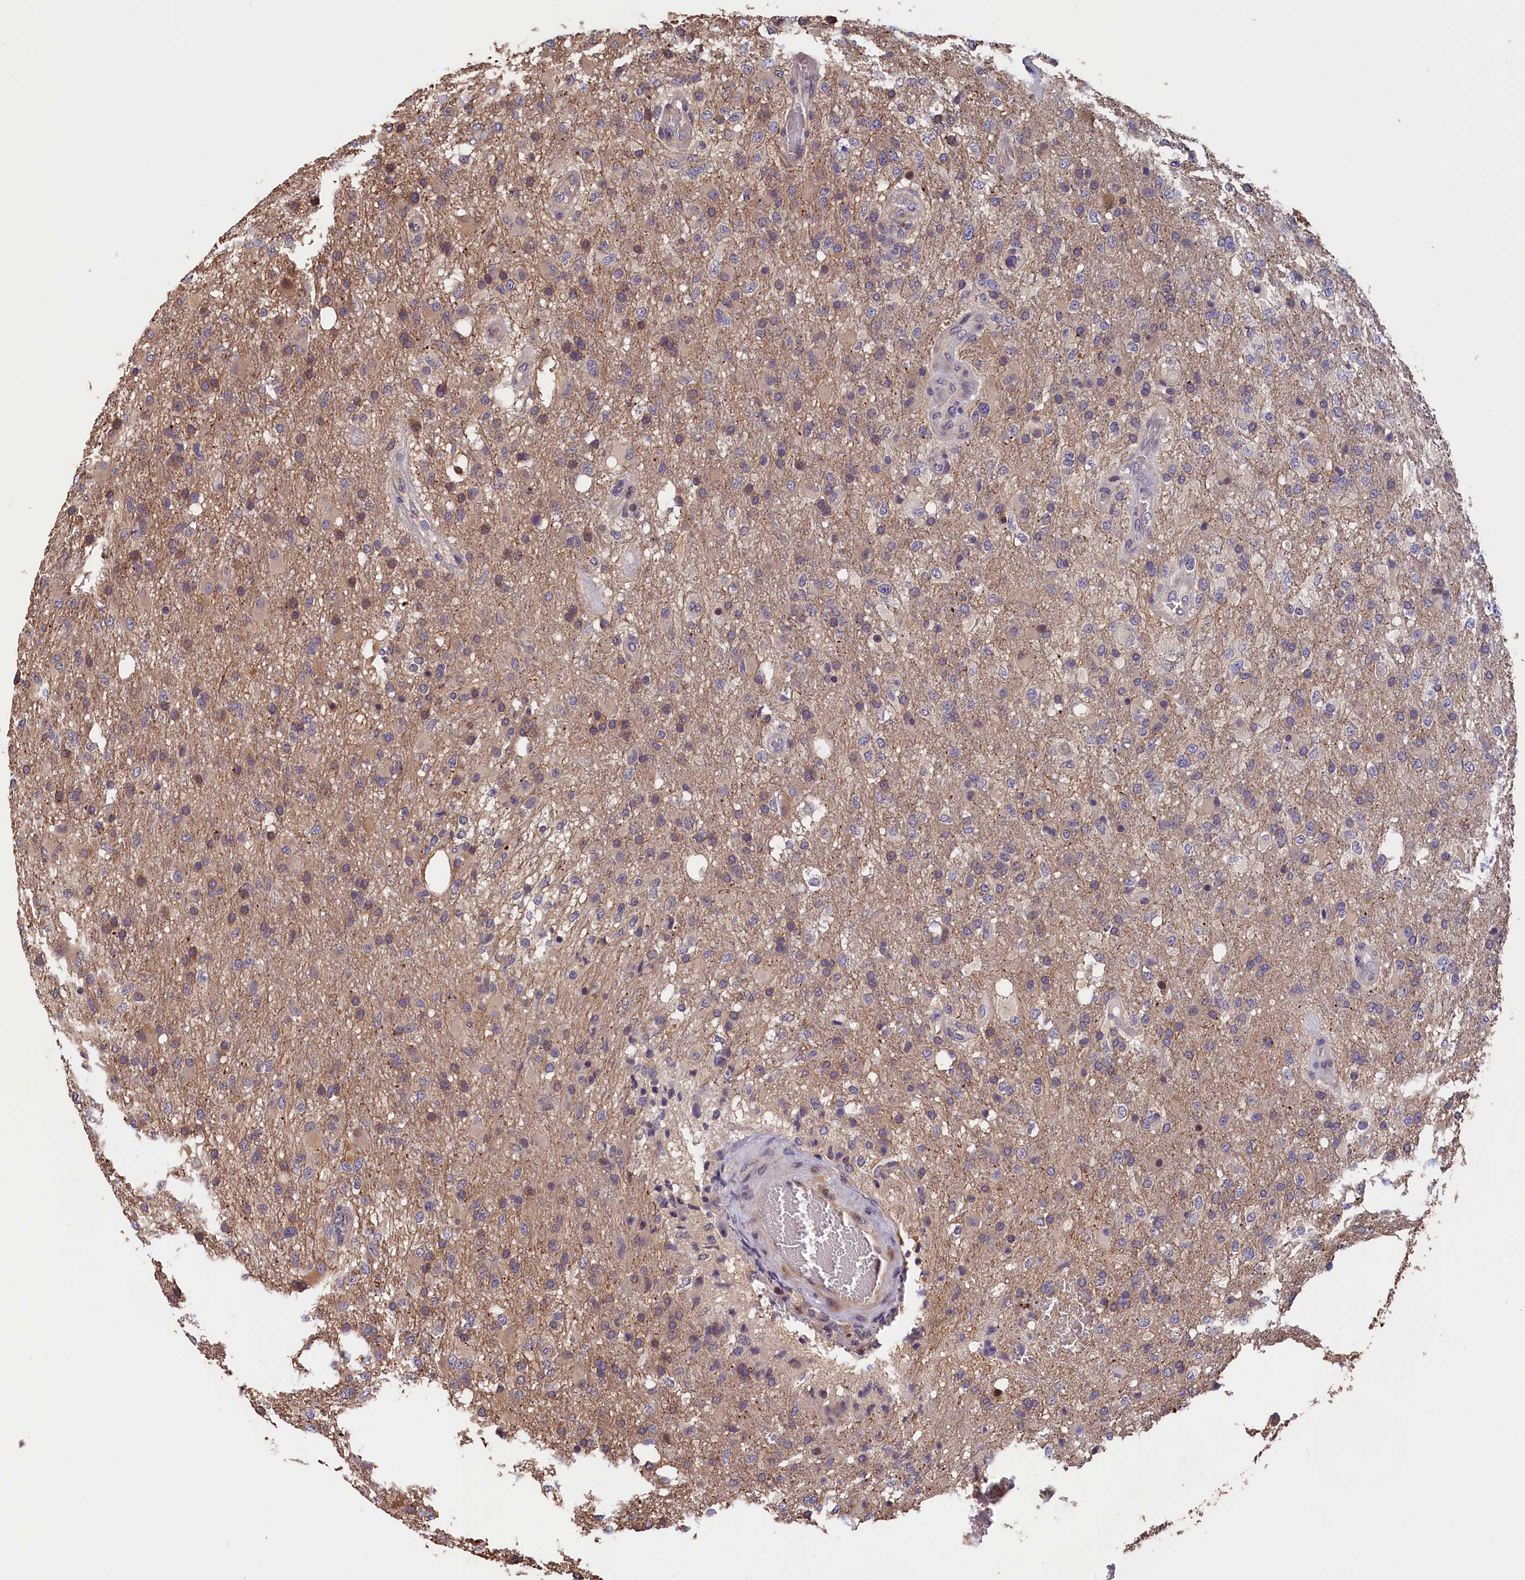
{"staining": {"intensity": "moderate", "quantity": "<25%", "location": "cytoplasmic/membranous"}, "tissue": "glioma", "cell_type": "Tumor cells", "image_type": "cancer", "snomed": [{"axis": "morphology", "description": "Glioma, malignant, High grade"}, {"axis": "topography", "description": "Brain"}], "caption": "Immunohistochemistry (IHC) (DAB) staining of human high-grade glioma (malignant) reveals moderate cytoplasmic/membranous protein staining in approximately <25% of tumor cells. (DAB (3,3'-diaminobenzidine) = brown stain, brightfield microscopy at high magnification).", "gene": "TMEM116", "patient": {"sex": "female", "age": 74}}